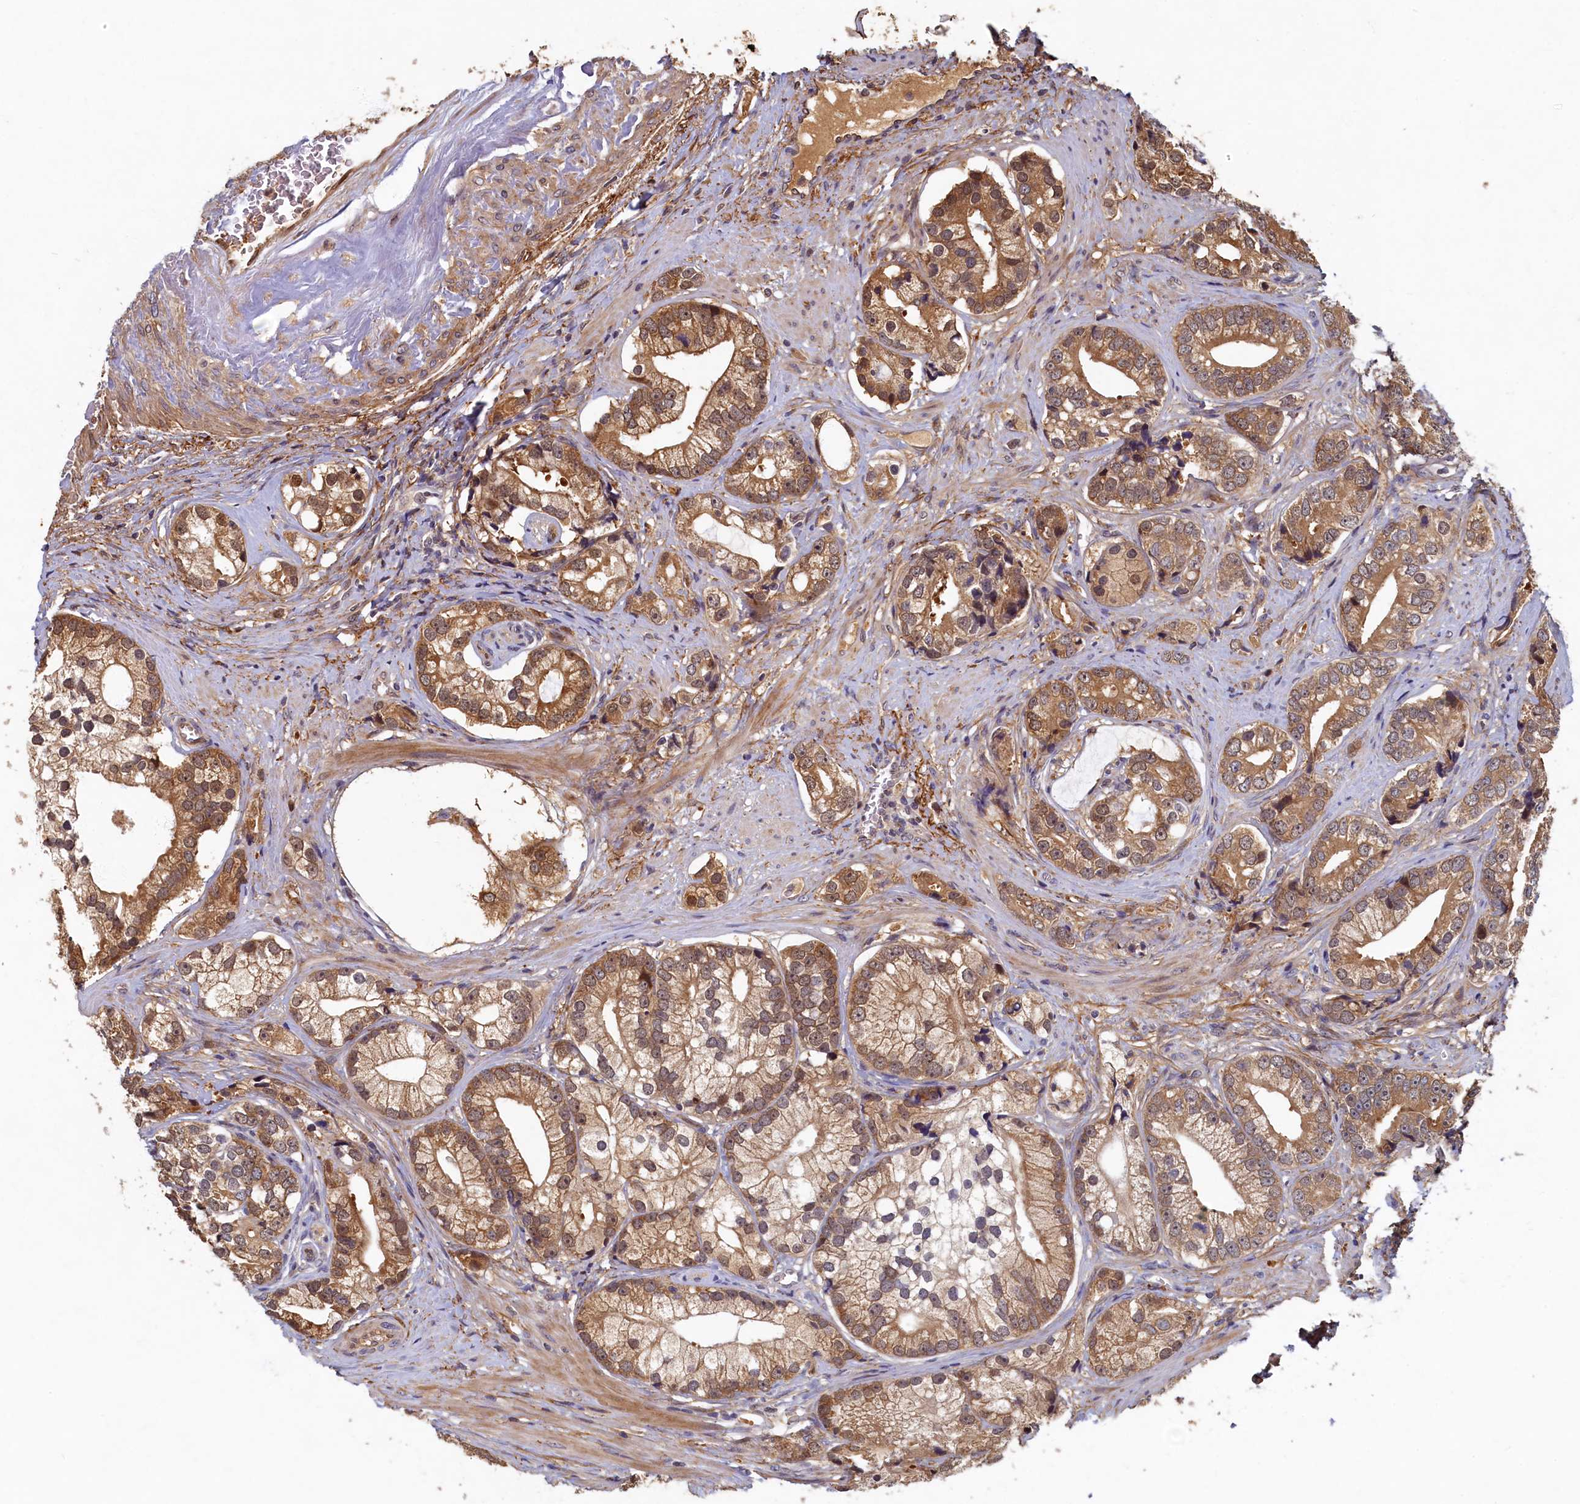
{"staining": {"intensity": "moderate", "quantity": ">75%", "location": "cytoplasmic/membranous,nuclear"}, "tissue": "prostate cancer", "cell_type": "Tumor cells", "image_type": "cancer", "snomed": [{"axis": "morphology", "description": "Adenocarcinoma, High grade"}, {"axis": "topography", "description": "Prostate"}], "caption": "The immunohistochemical stain shows moderate cytoplasmic/membranous and nuclear staining in tumor cells of adenocarcinoma (high-grade) (prostate) tissue.", "gene": "LCMT2", "patient": {"sex": "male", "age": 75}}